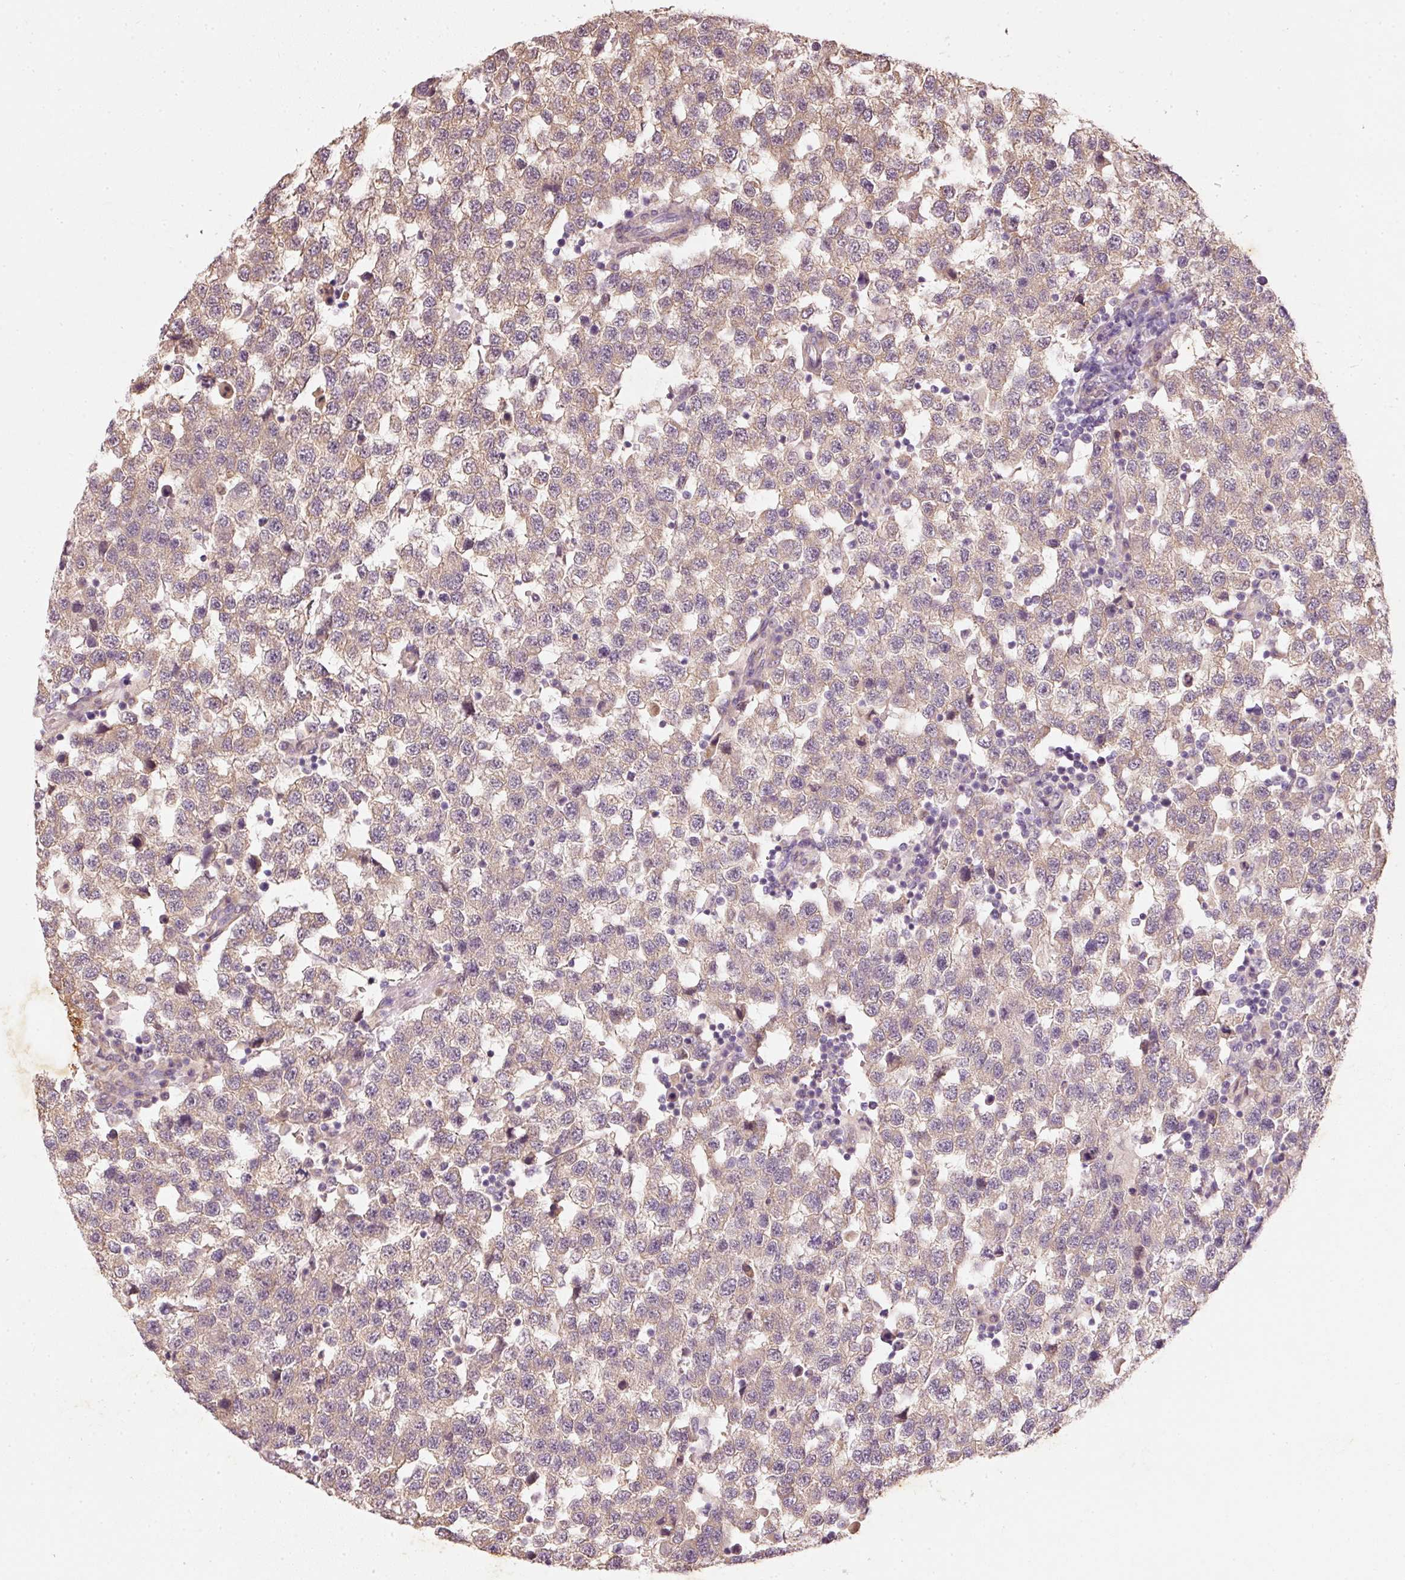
{"staining": {"intensity": "weak", "quantity": ">75%", "location": "cytoplasmic/membranous"}, "tissue": "testis cancer", "cell_type": "Tumor cells", "image_type": "cancer", "snomed": [{"axis": "morphology", "description": "Seminoma, NOS"}, {"axis": "topography", "description": "Testis"}], "caption": "Immunohistochemistry (DAB (3,3'-diaminobenzidine)) staining of human testis cancer (seminoma) exhibits weak cytoplasmic/membranous protein expression in about >75% of tumor cells. (IHC, brightfield microscopy, high magnification).", "gene": "RGL2", "patient": {"sex": "male", "age": 34}}